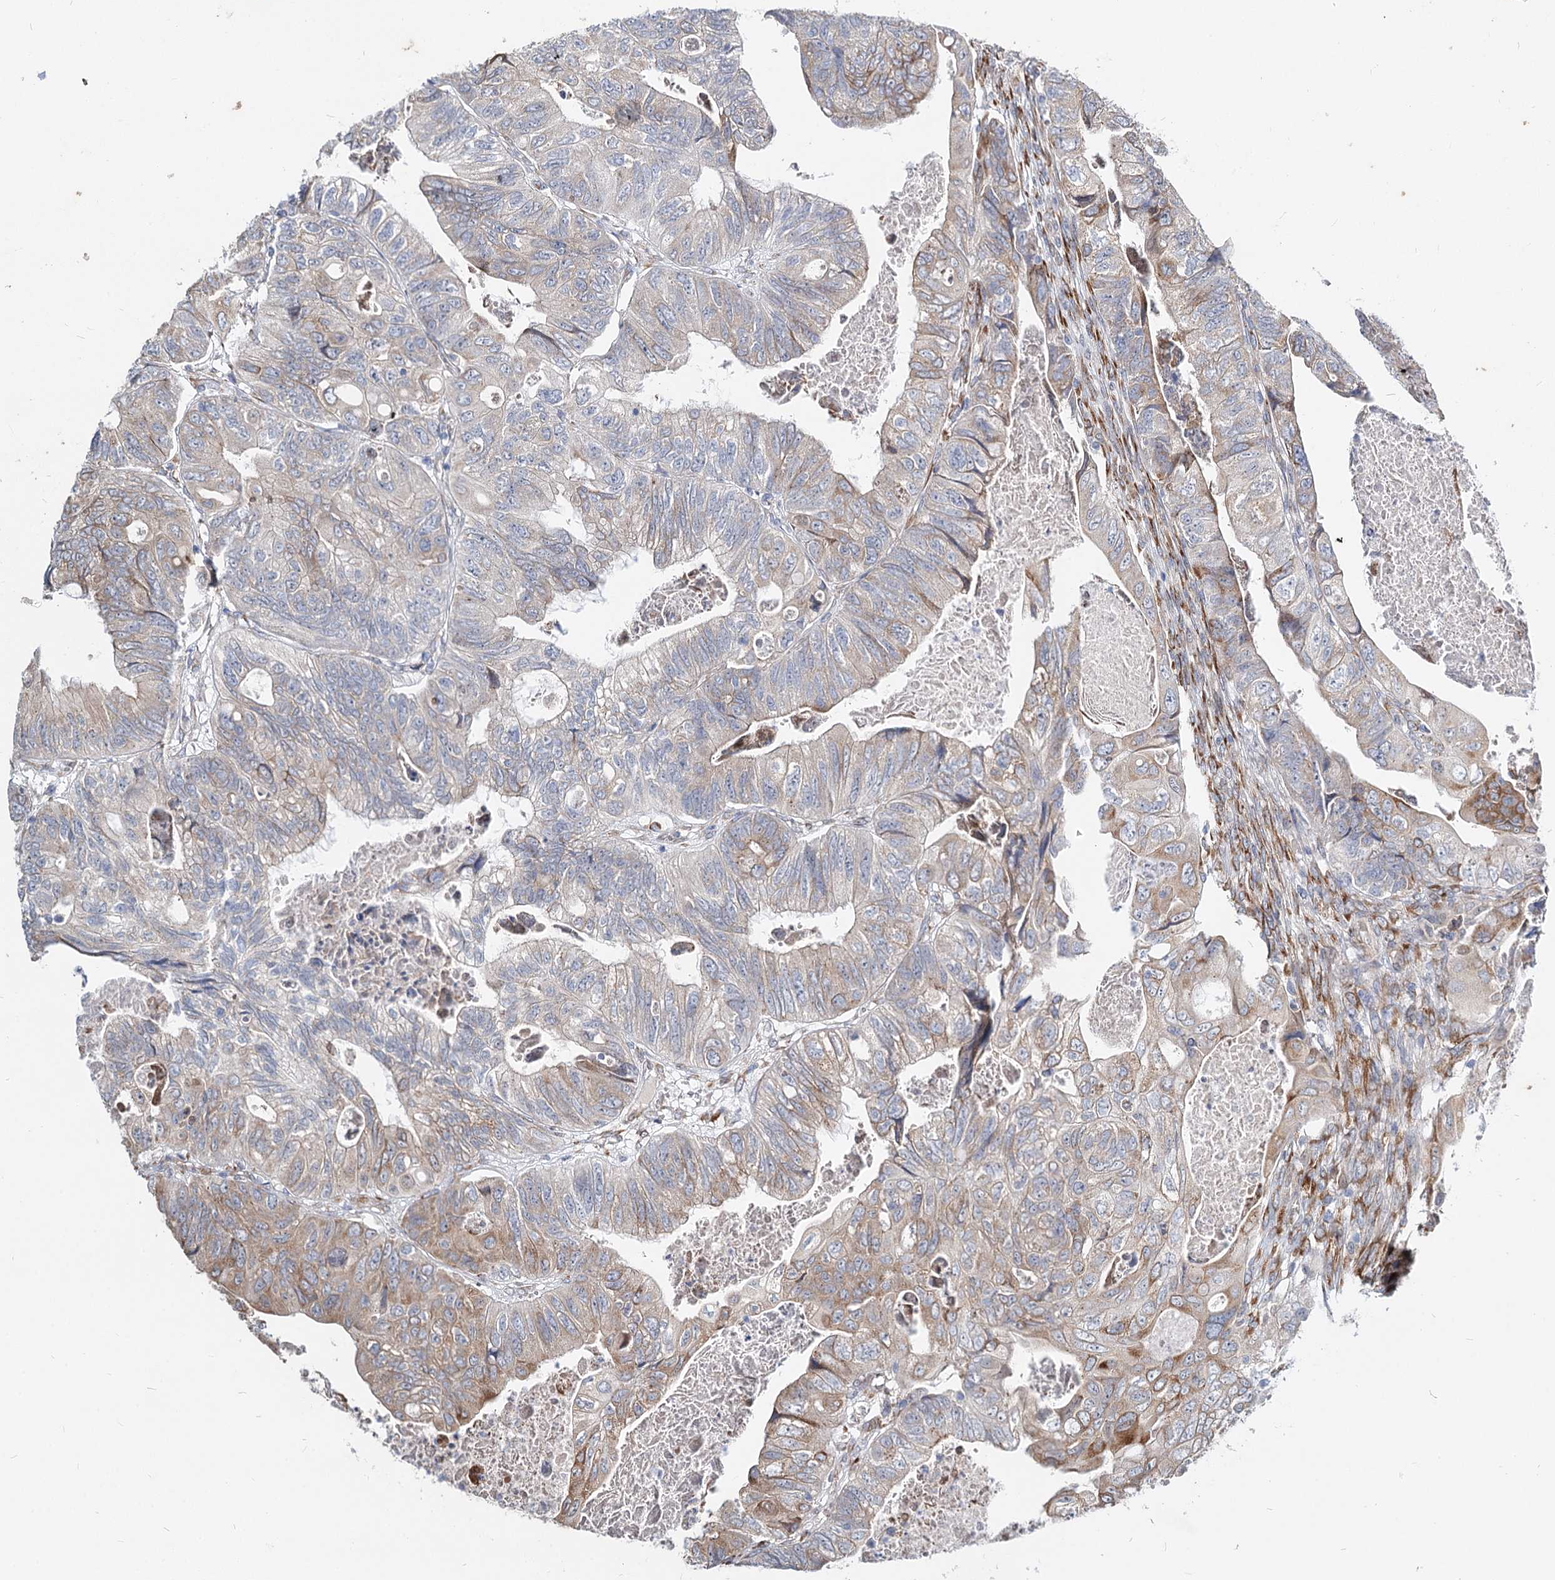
{"staining": {"intensity": "weak", "quantity": "<25%", "location": "cytoplasmic/membranous"}, "tissue": "colorectal cancer", "cell_type": "Tumor cells", "image_type": "cancer", "snomed": [{"axis": "morphology", "description": "Adenocarcinoma, NOS"}, {"axis": "topography", "description": "Rectum"}], "caption": "An image of human colorectal cancer (adenocarcinoma) is negative for staining in tumor cells. The staining is performed using DAB (3,3'-diaminobenzidine) brown chromogen with nuclei counter-stained in using hematoxylin.", "gene": "SPART", "patient": {"sex": "male", "age": 63}}